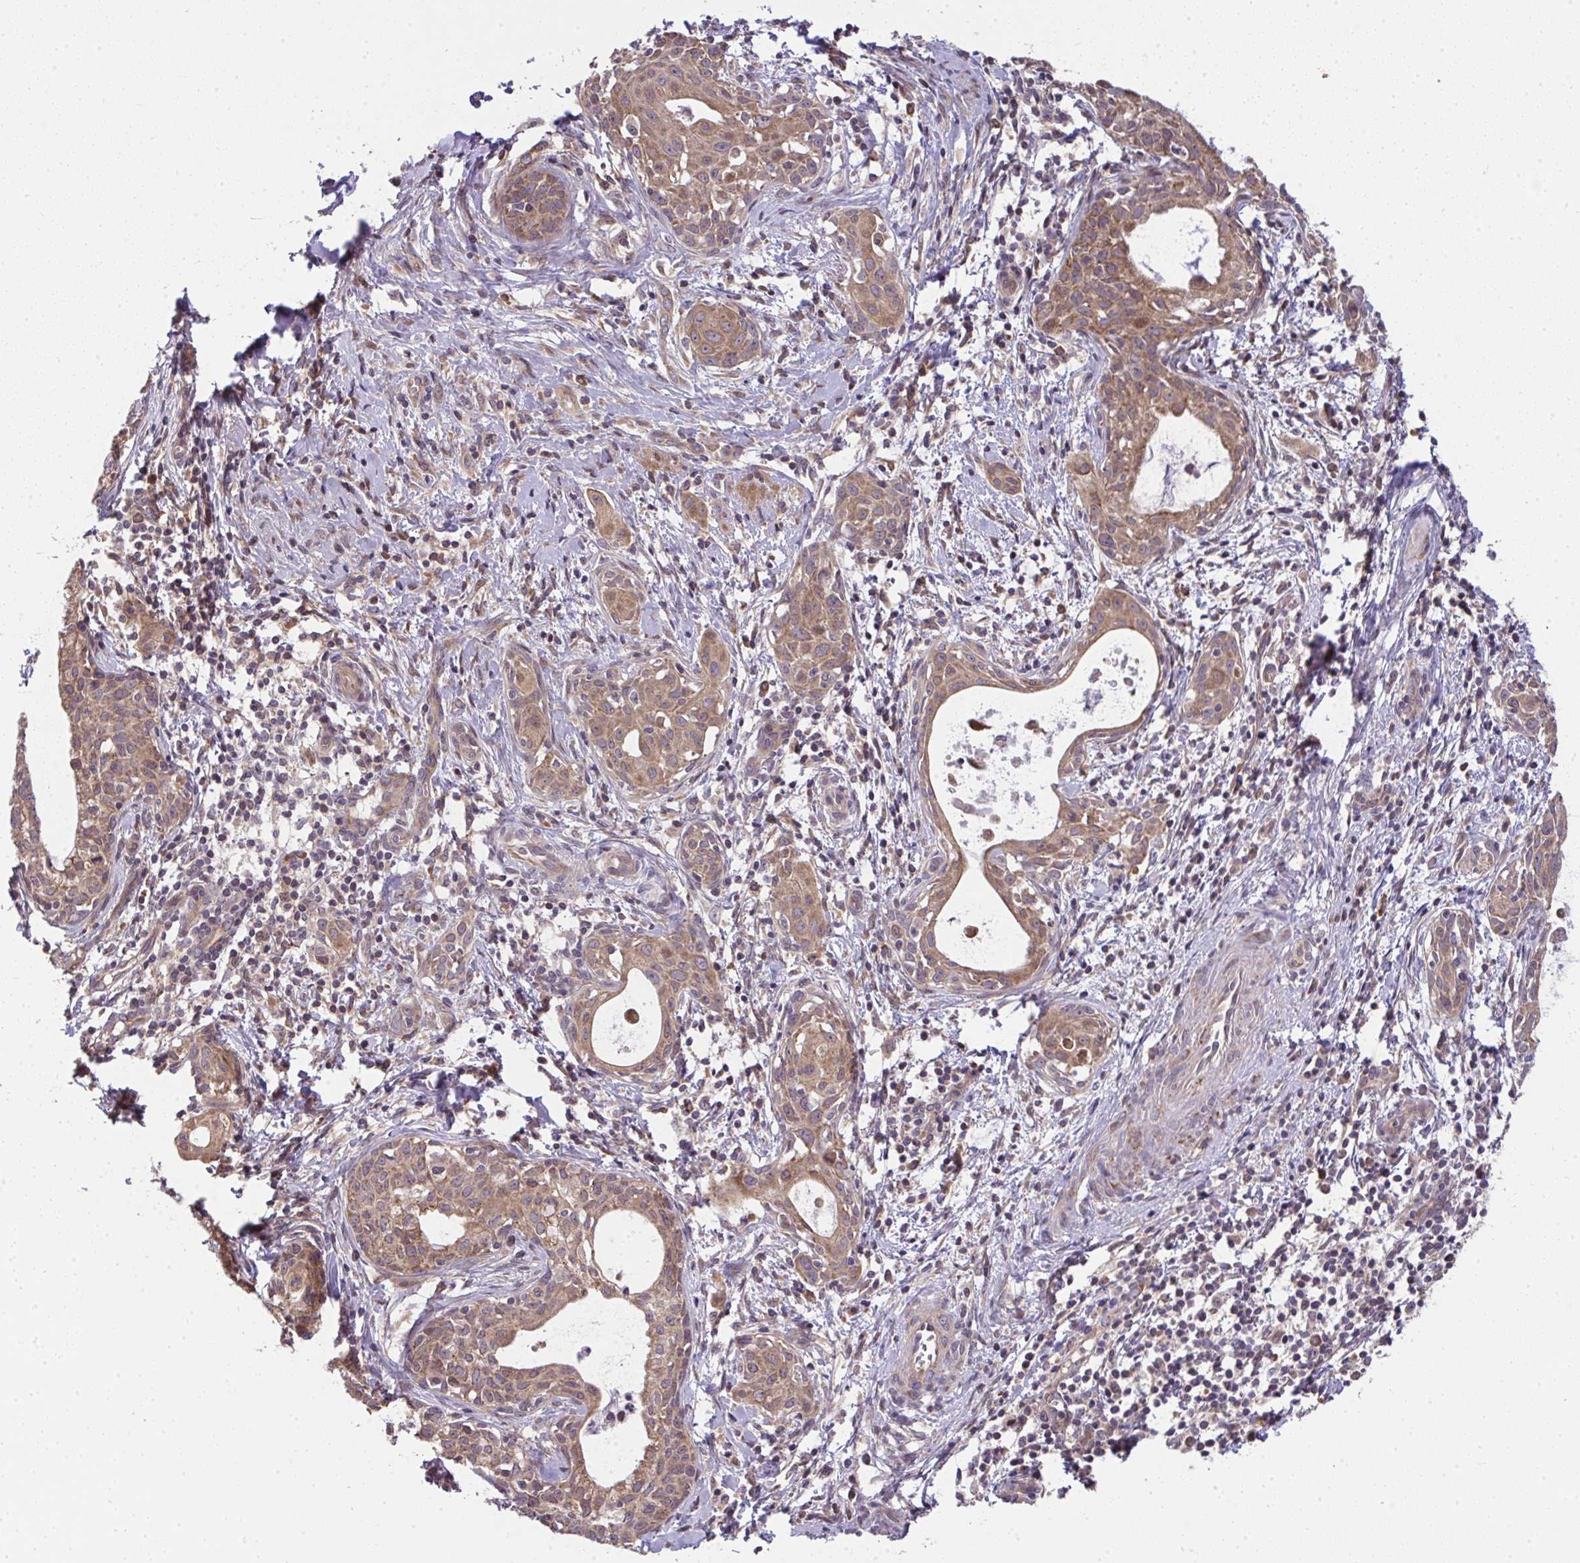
{"staining": {"intensity": "moderate", "quantity": ">75%", "location": "cytoplasmic/membranous"}, "tissue": "cervical cancer", "cell_type": "Tumor cells", "image_type": "cancer", "snomed": [{"axis": "morphology", "description": "Squamous cell carcinoma, NOS"}, {"axis": "topography", "description": "Cervix"}], "caption": "High-power microscopy captured an immunohistochemistry (IHC) histopathology image of cervical cancer (squamous cell carcinoma), revealing moderate cytoplasmic/membranous expression in about >75% of tumor cells.", "gene": "RDH14", "patient": {"sex": "female", "age": 52}}